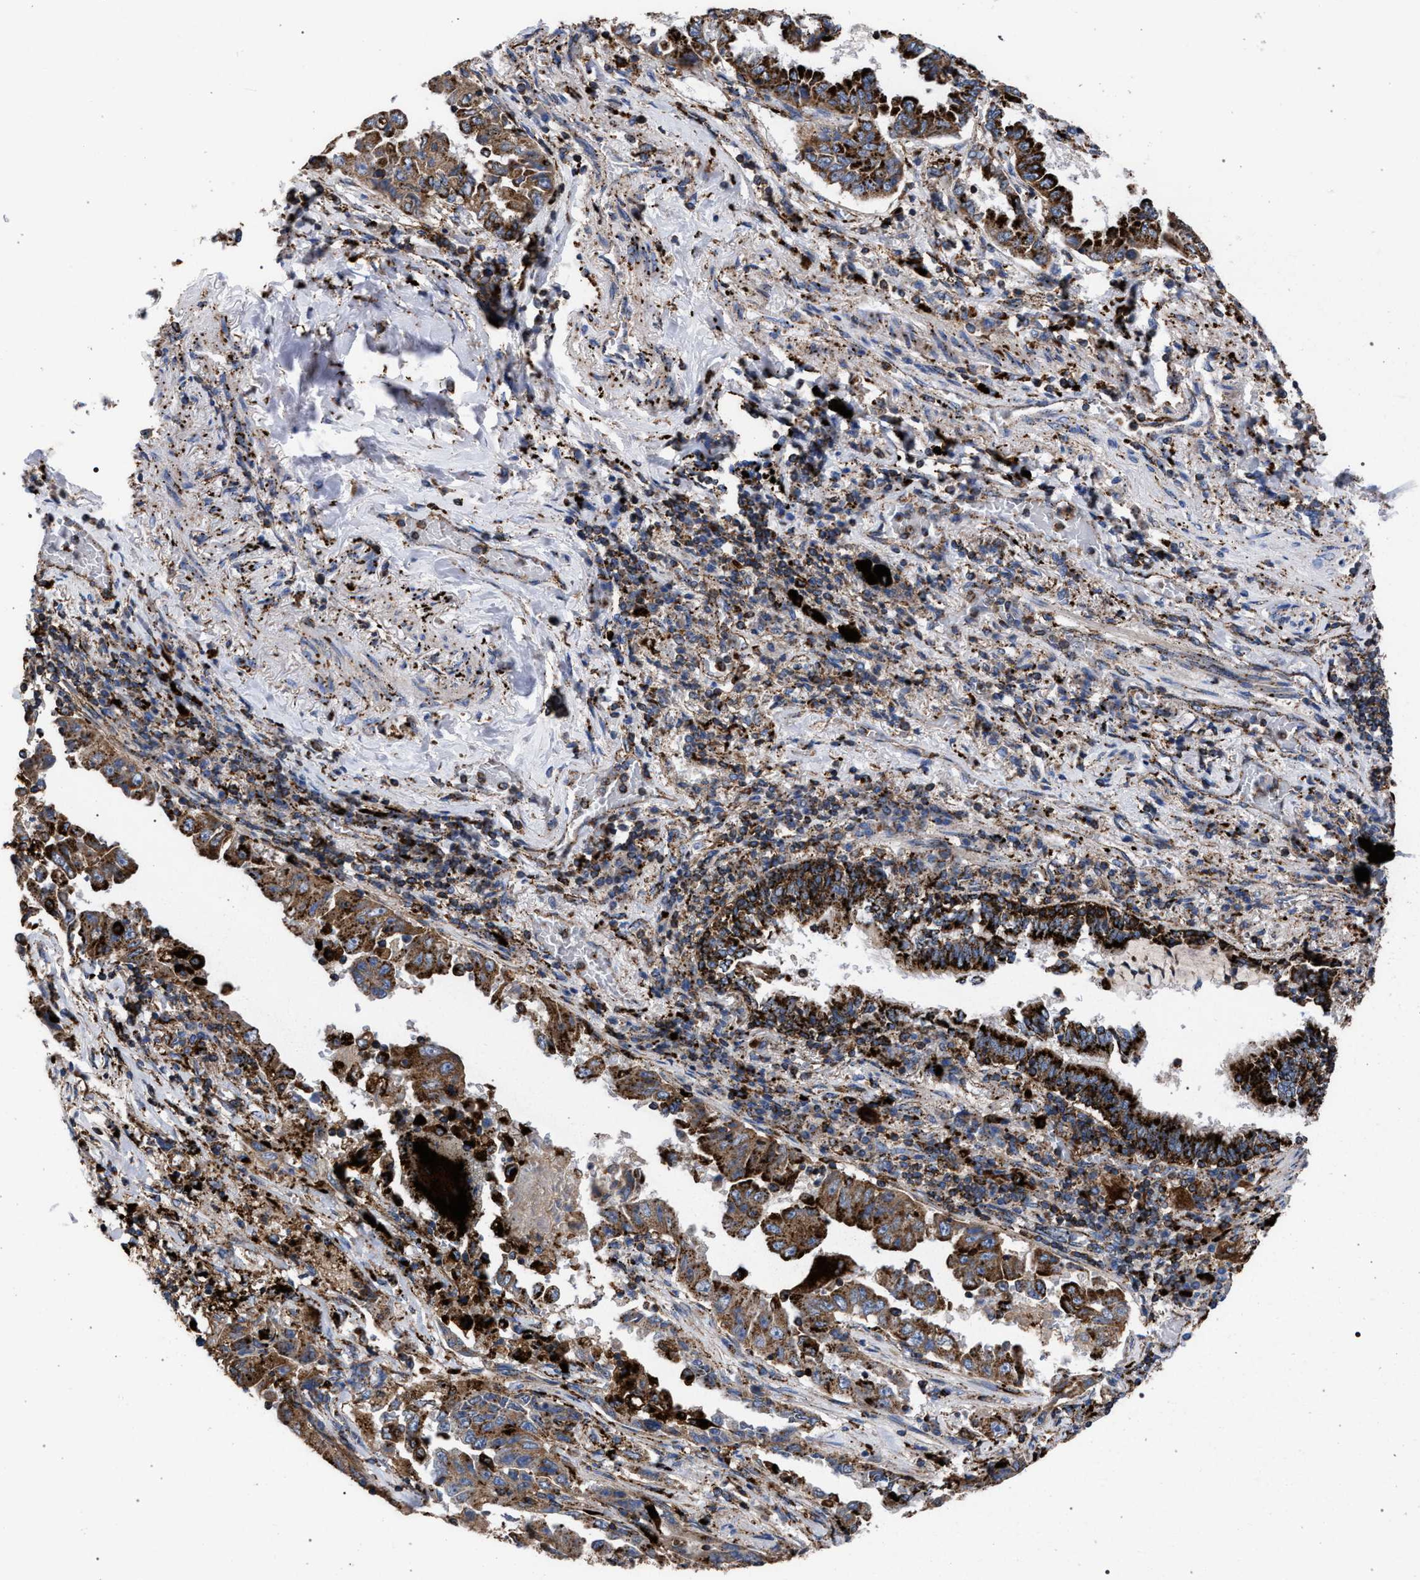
{"staining": {"intensity": "strong", "quantity": ">75%", "location": "cytoplasmic/membranous"}, "tissue": "lung cancer", "cell_type": "Tumor cells", "image_type": "cancer", "snomed": [{"axis": "morphology", "description": "Adenocarcinoma, NOS"}, {"axis": "topography", "description": "Lung"}], "caption": "Immunohistochemistry photomicrograph of lung cancer stained for a protein (brown), which reveals high levels of strong cytoplasmic/membranous staining in approximately >75% of tumor cells.", "gene": "PPT1", "patient": {"sex": "female", "age": 51}}